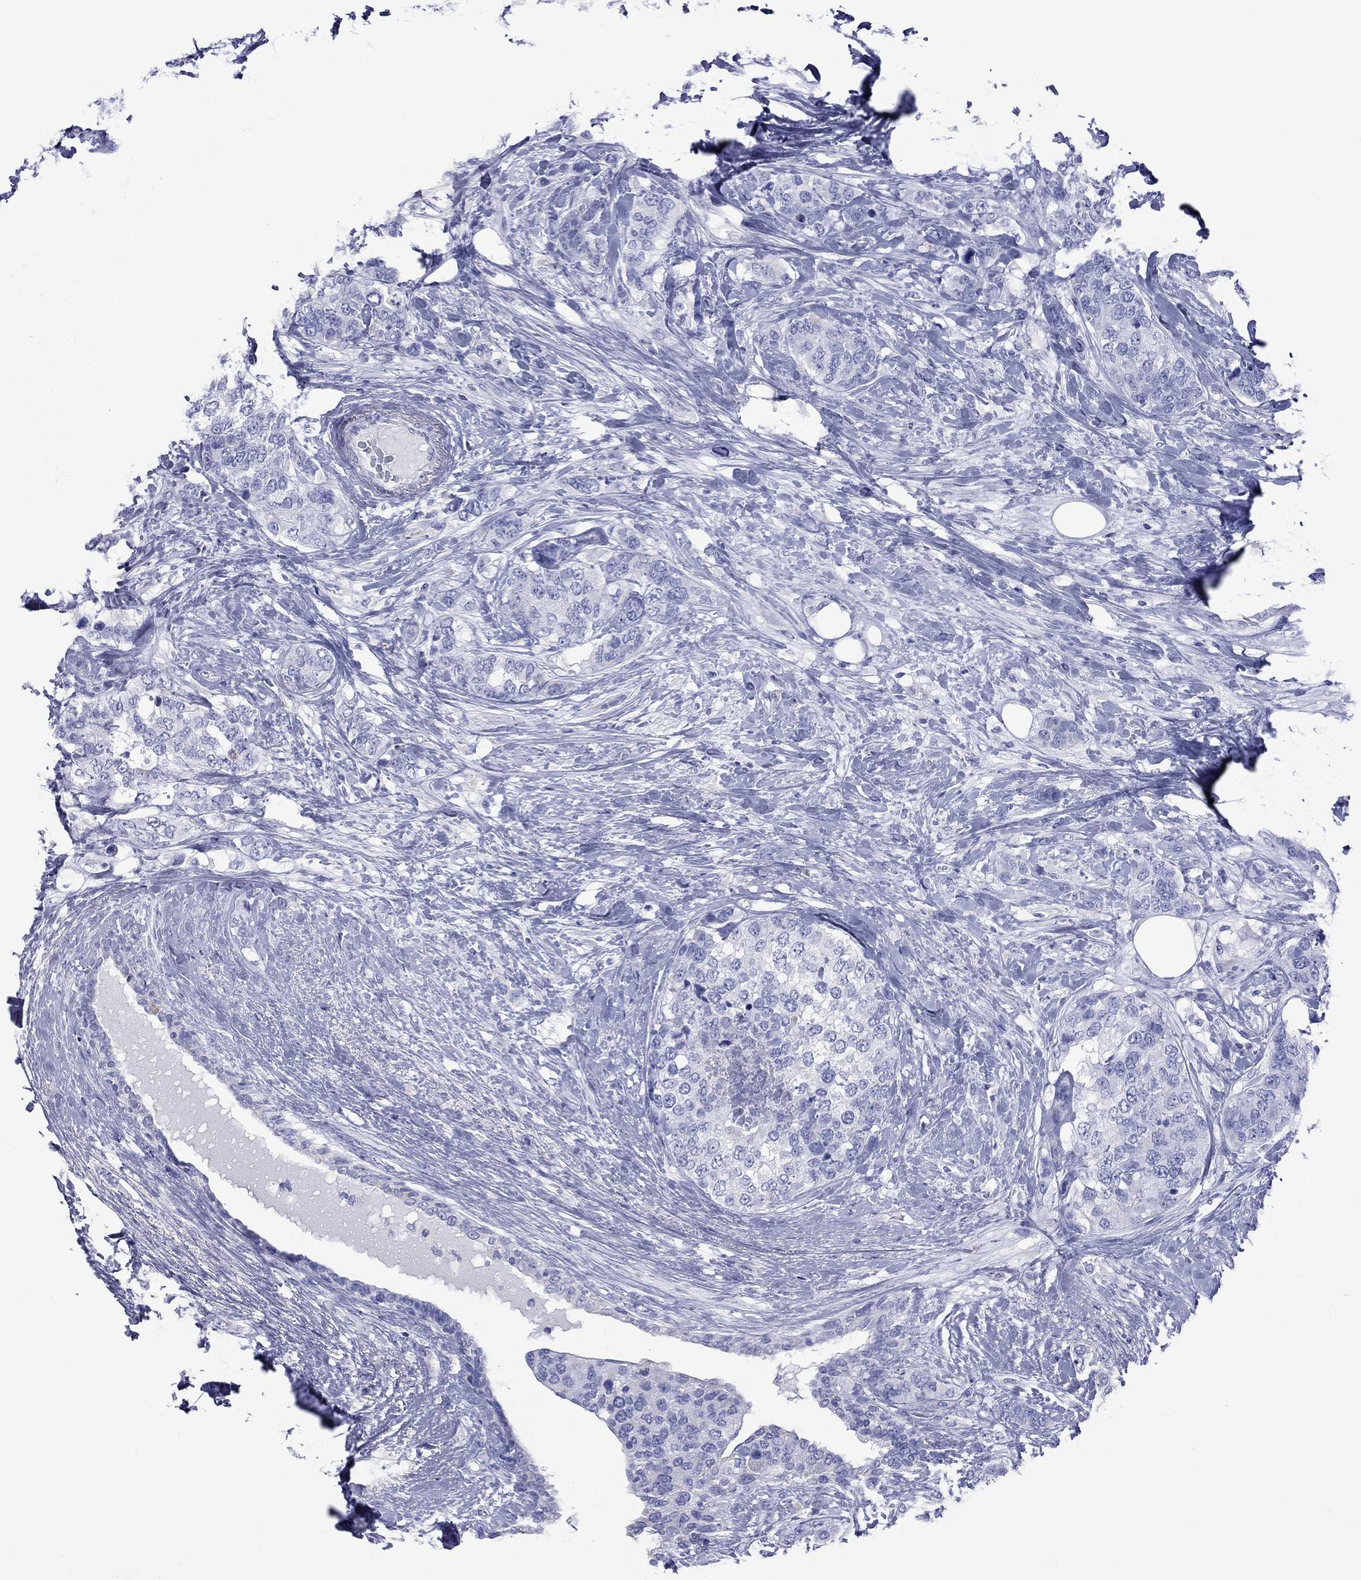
{"staining": {"intensity": "negative", "quantity": "none", "location": "none"}, "tissue": "breast cancer", "cell_type": "Tumor cells", "image_type": "cancer", "snomed": [{"axis": "morphology", "description": "Lobular carcinoma"}, {"axis": "topography", "description": "Breast"}], "caption": "Micrograph shows no significant protein expression in tumor cells of breast lobular carcinoma.", "gene": "VSIG10", "patient": {"sex": "female", "age": 59}}